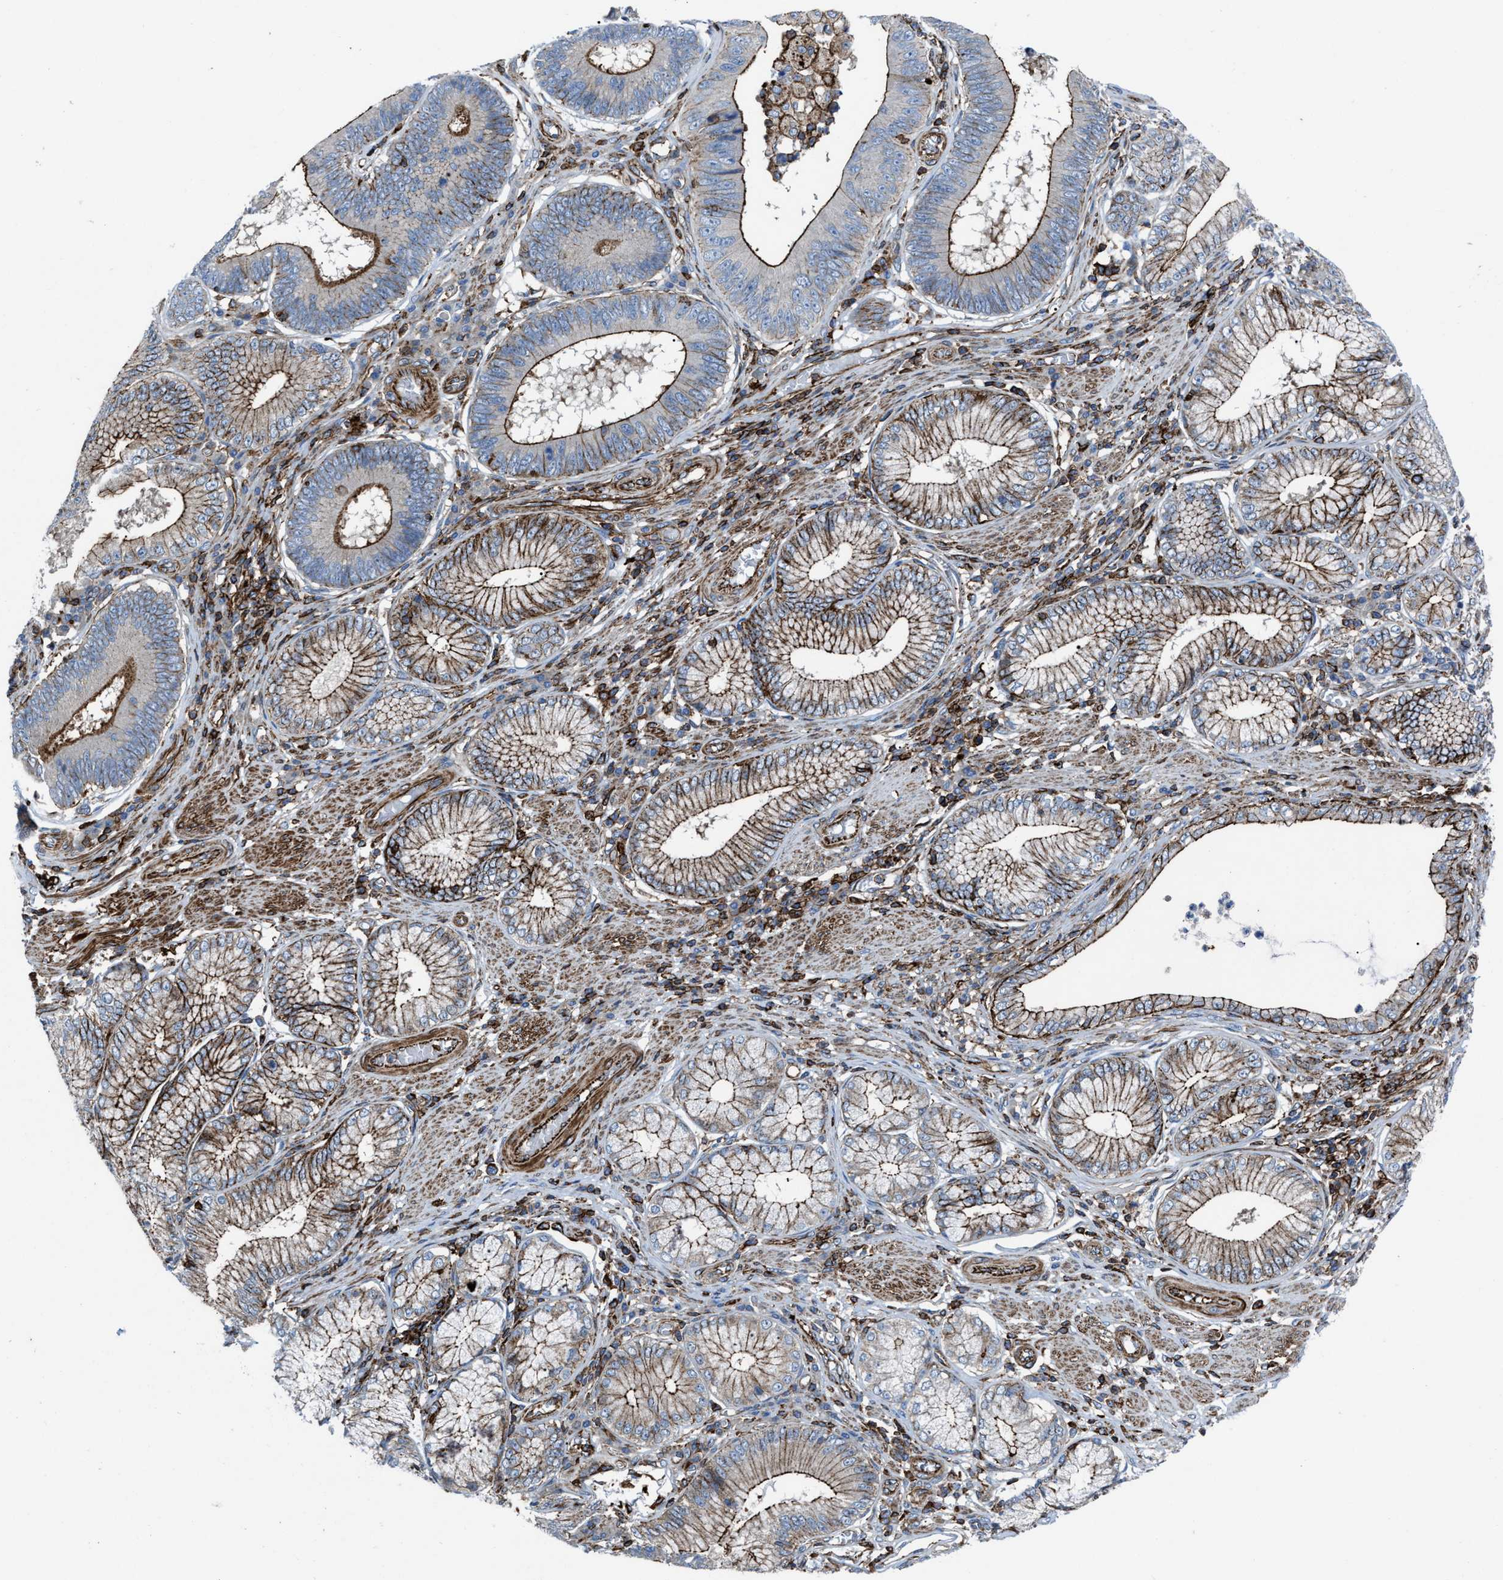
{"staining": {"intensity": "moderate", "quantity": ">75%", "location": "cytoplasmic/membranous"}, "tissue": "stomach cancer", "cell_type": "Tumor cells", "image_type": "cancer", "snomed": [{"axis": "morphology", "description": "Adenocarcinoma, NOS"}, {"axis": "topography", "description": "Stomach"}], "caption": "Brown immunohistochemical staining in human stomach cancer displays moderate cytoplasmic/membranous expression in about >75% of tumor cells.", "gene": "AGPAT2", "patient": {"sex": "male", "age": 59}}